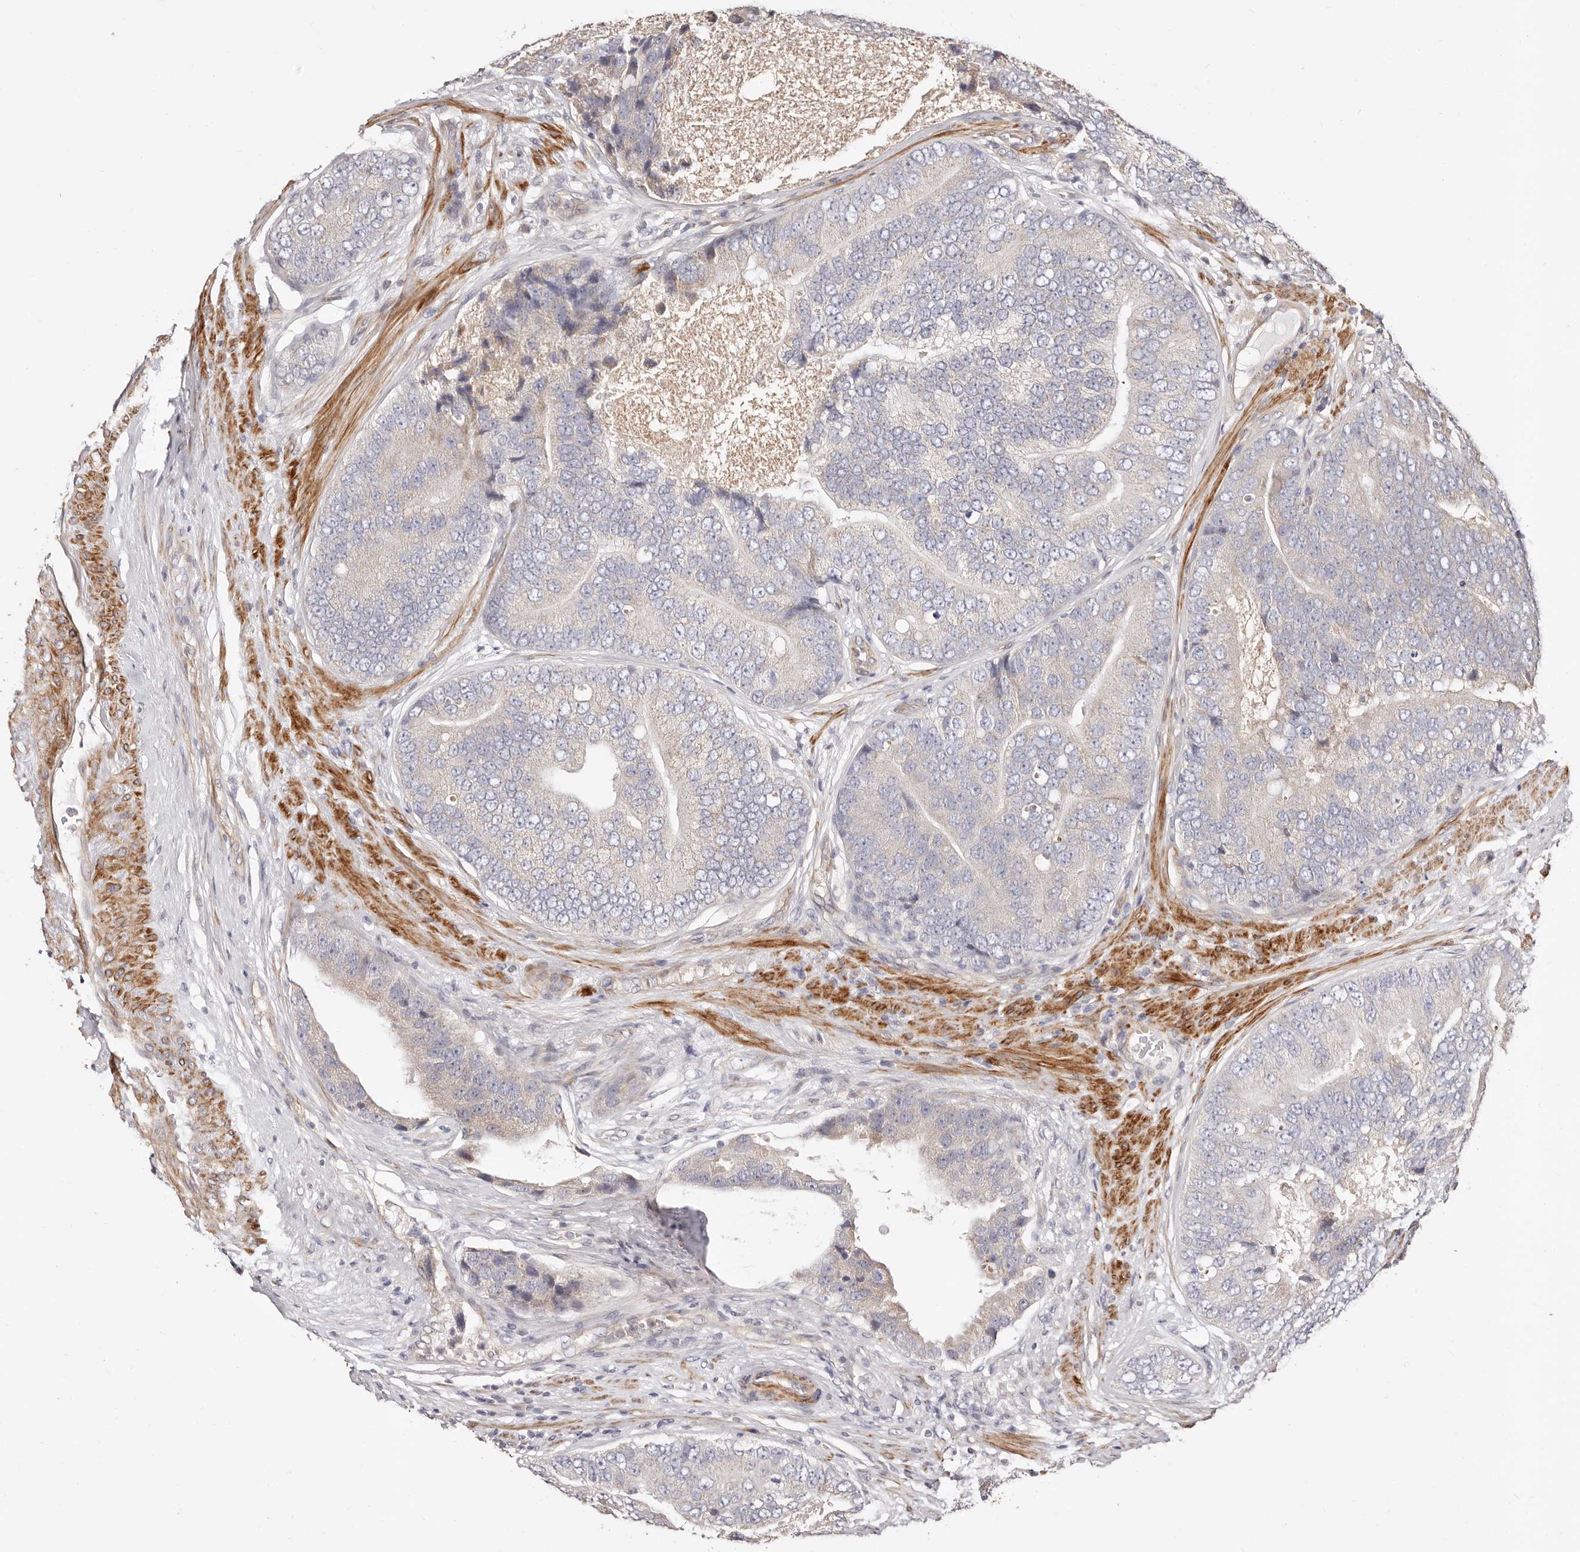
{"staining": {"intensity": "negative", "quantity": "none", "location": "none"}, "tissue": "prostate cancer", "cell_type": "Tumor cells", "image_type": "cancer", "snomed": [{"axis": "morphology", "description": "Adenocarcinoma, High grade"}, {"axis": "topography", "description": "Prostate"}], "caption": "Immunohistochemistry (IHC) image of neoplastic tissue: high-grade adenocarcinoma (prostate) stained with DAB reveals no significant protein expression in tumor cells.", "gene": "MAPK1", "patient": {"sex": "male", "age": 70}}